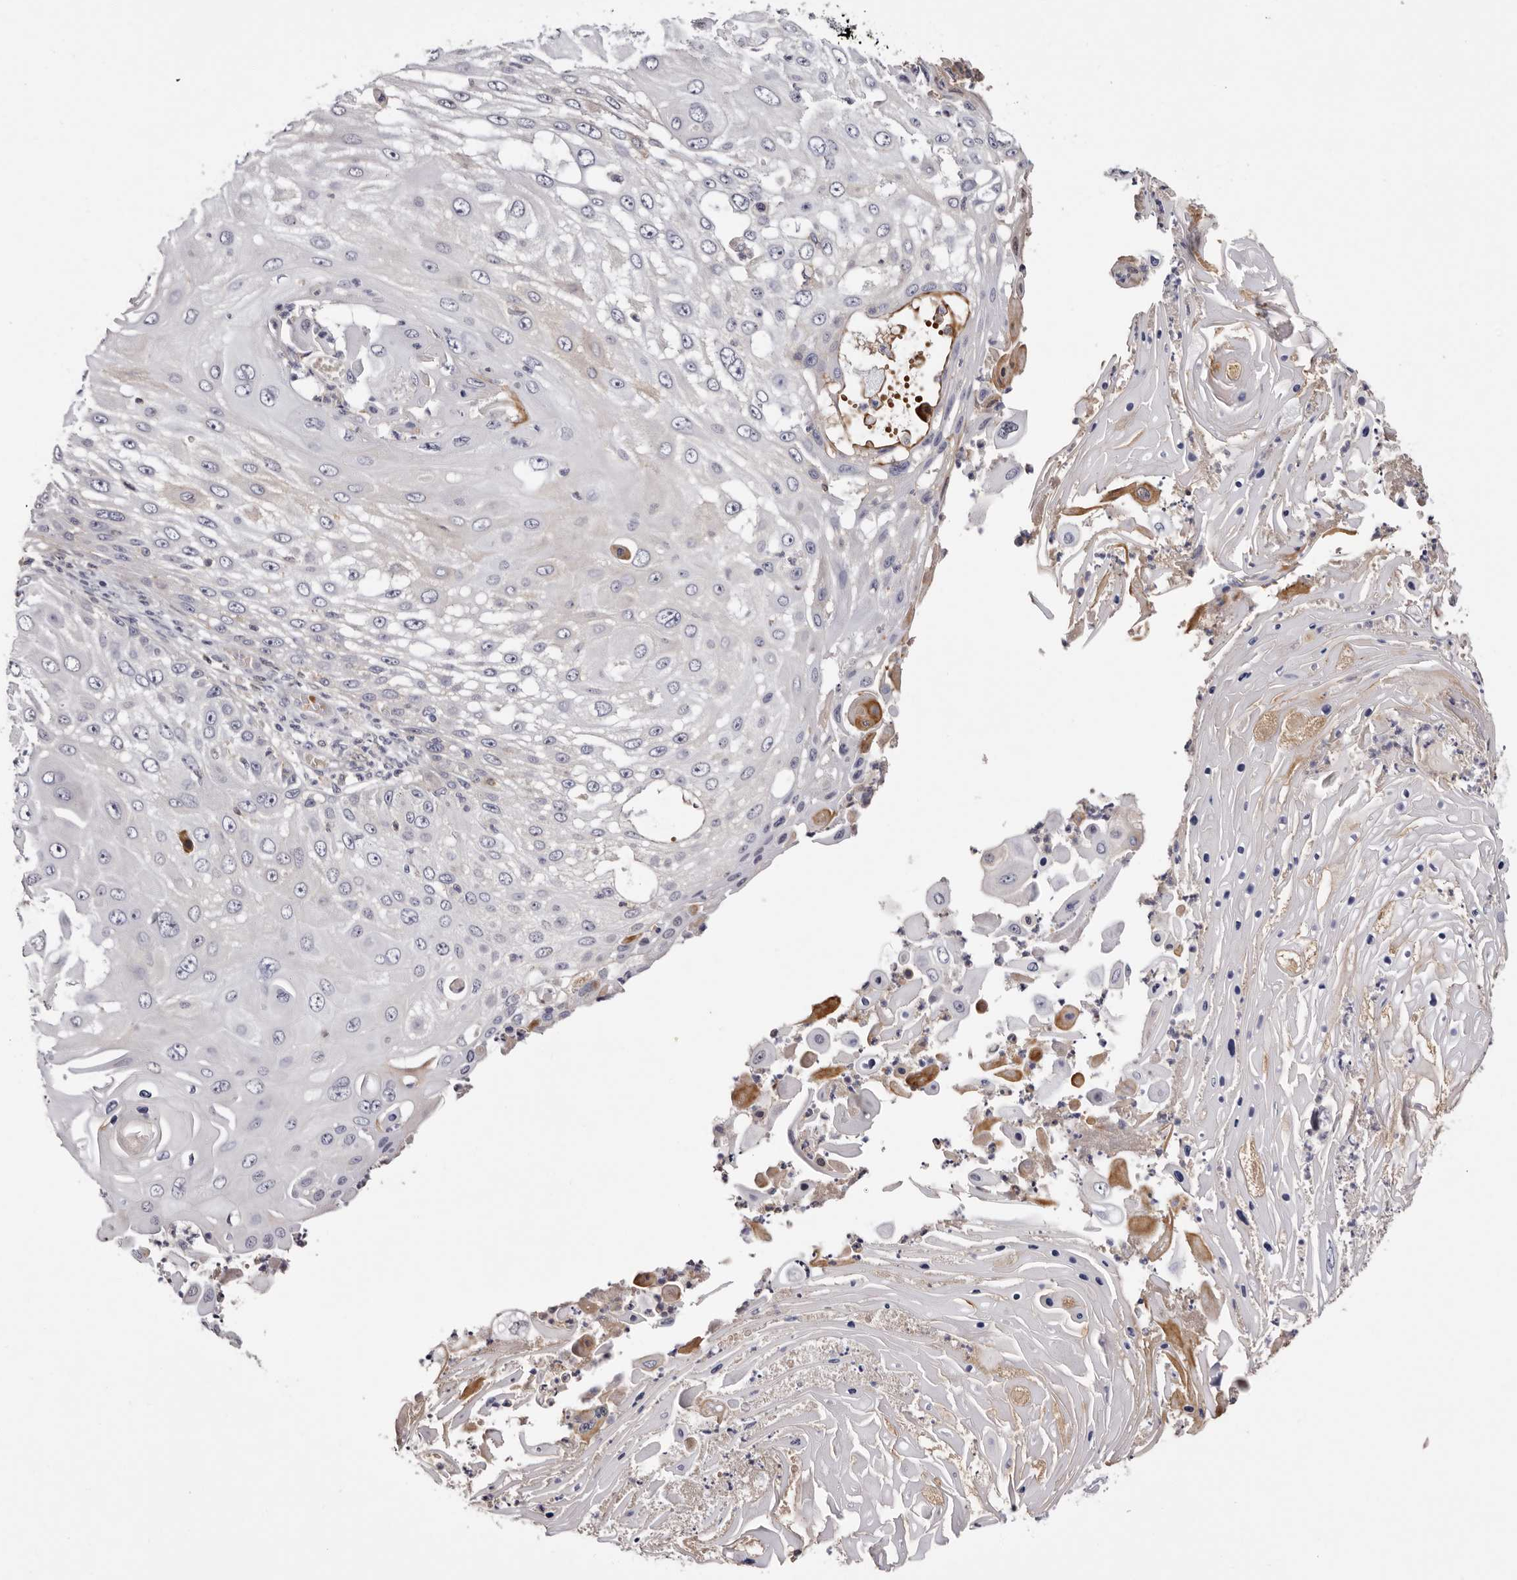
{"staining": {"intensity": "moderate", "quantity": "<25%", "location": "cytoplasmic/membranous"}, "tissue": "skin cancer", "cell_type": "Tumor cells", "image_type": "cancer", "snomed": [{"axis": "morphology", "description": "Squamous cell carcinoma, NOS"}, {"axis": "topography", "description": "Skin"}], "caption": "Protein staining of squamous cell carcinoma (skin) tissue demonstrates moderate cytoplasmic/membranous positivity in about <25% of tumor cells. (Stains: DAB in brown, nuclei in blue, Microscopy: brightfield microscopy at high magnification).", "gene": "LMLN", "patient": {"sex": "female", "age": 44}}